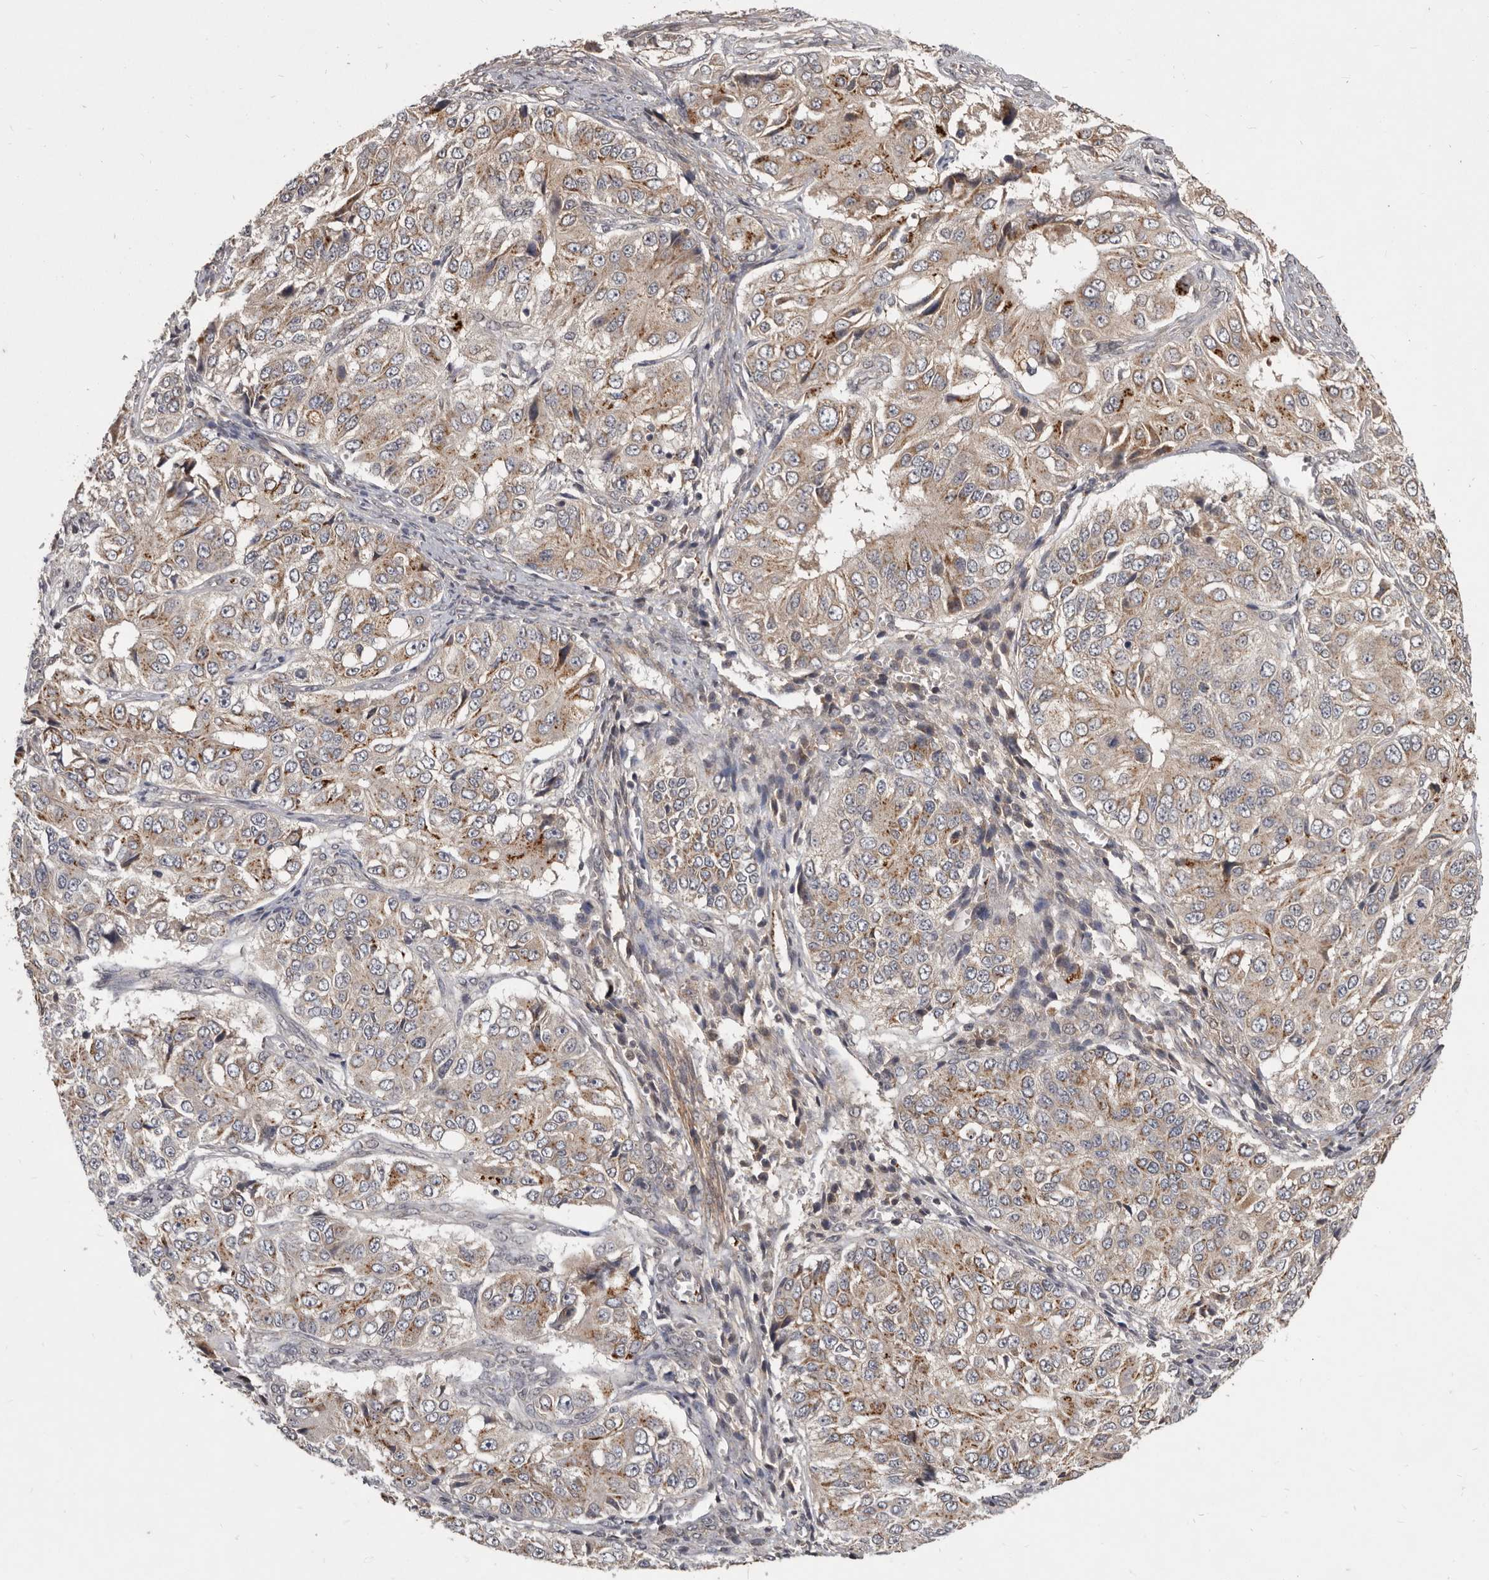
{"staining": {"intensity": "moderate", "quantity": "25%-75%", "location": "cytoplasmic/membranous"}, "tissue": "ovarian cancer", "cell_type": "Tumor cells", "image_type": "cancer", "snomed": [{"axis": "morphology", "description": "Carcinoma, endometroid"}, {"axis": "topography", "description": "Ovary"}], "caption": "An image showing moderate cytoplasmic/membranous positivity in approximately 25%-75% of tumor cells in endometroid carcinoma (ovarian), as visualized by brown immunohistochemical staining.", "gene": "DNAJC28", "patient": {"sex": "female", "age": 51}}